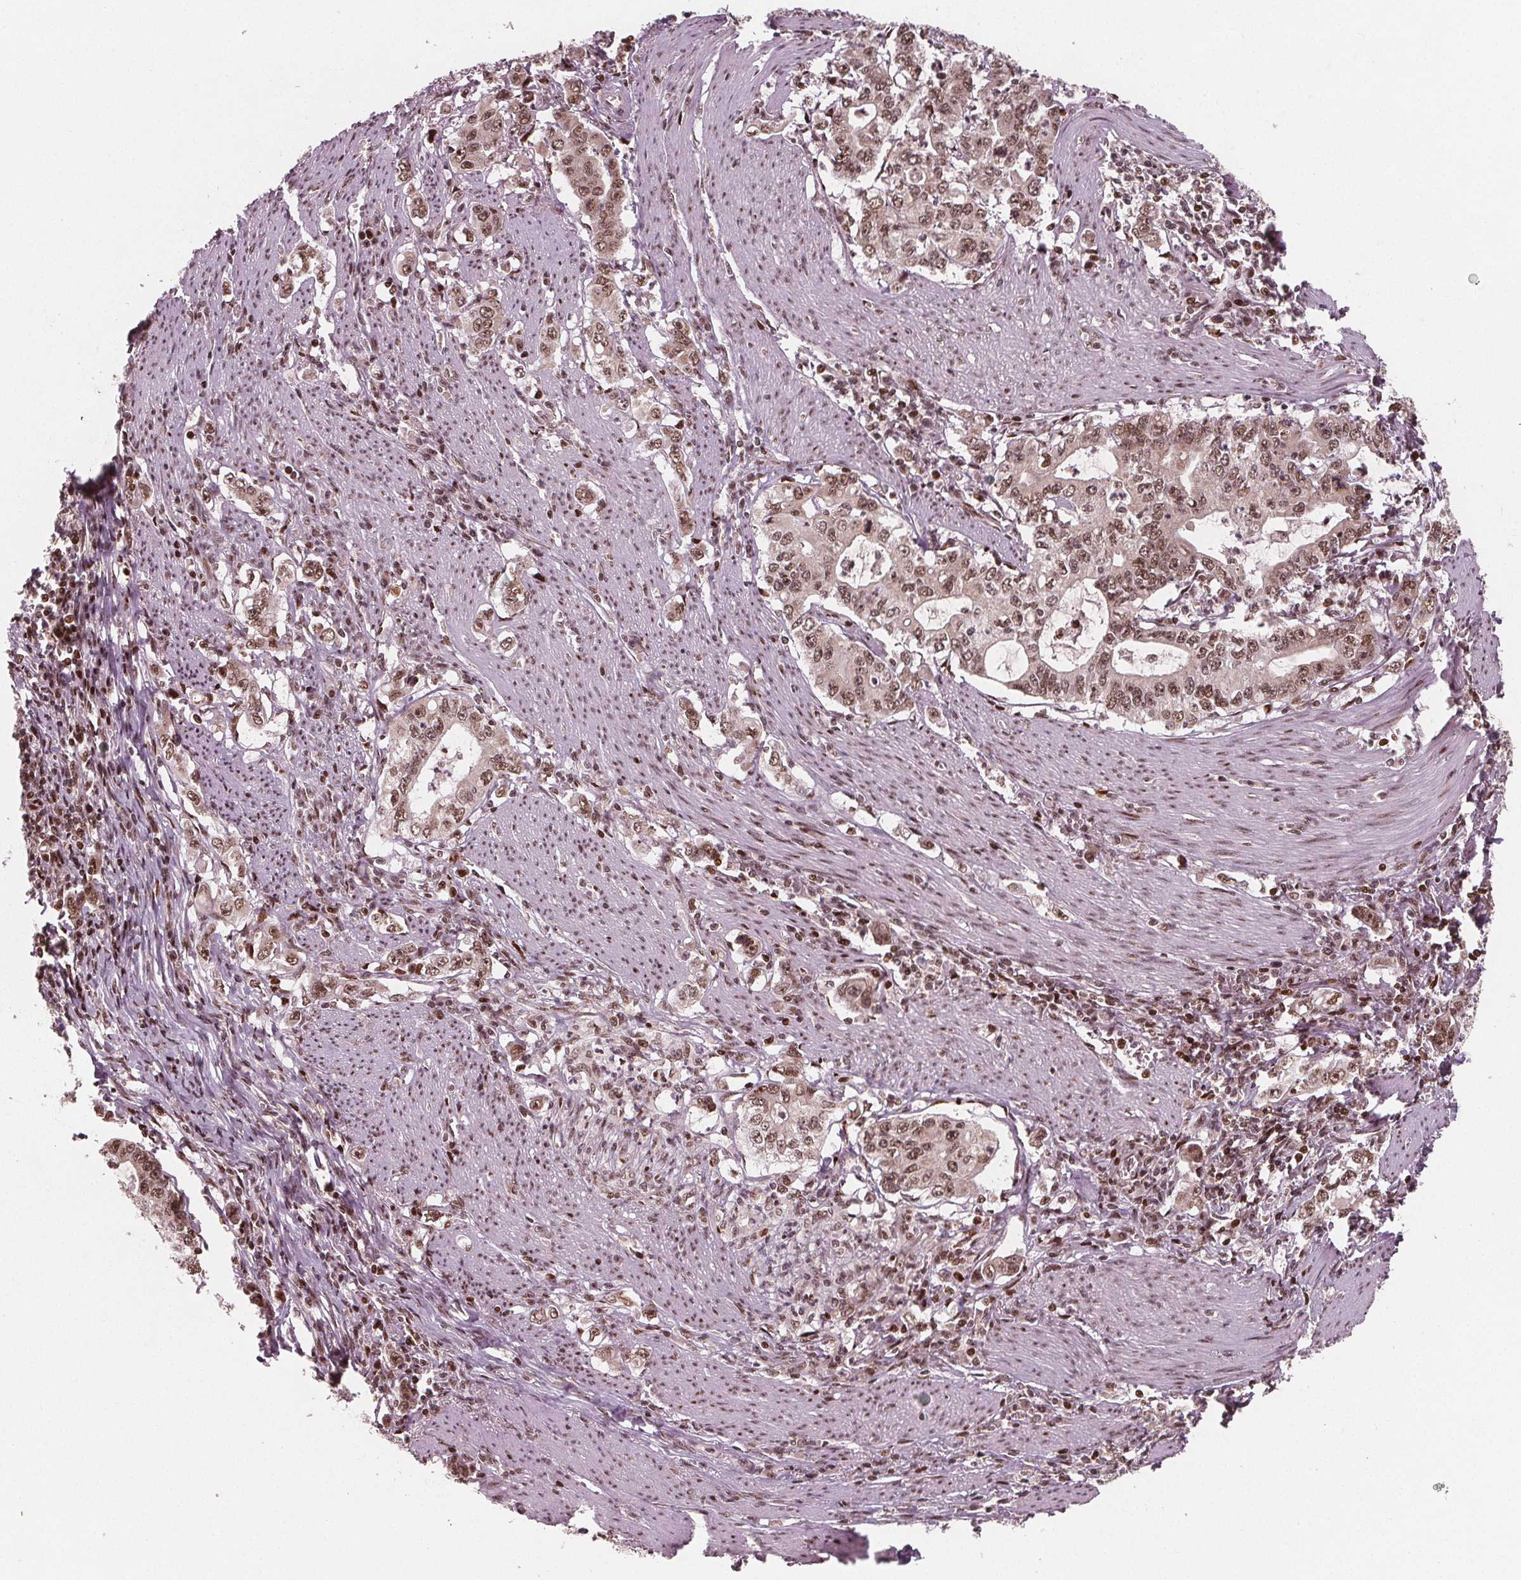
{"staining": {"intensity": "moderate", "quantity": ">75%", "location": "nuclear"}, "tissue": "stomach cancer", "cell_type": "Tumor cells", "image_type": "cancer", "snomed": [{"axis": "morphology", "description": "Adenocarcinoma, NOS"}, {"axis": "topography", "description": "Stomach, lower"}], "caption": "Immunohistochemical staining of human adenocarcinoma (stomach) displays medium levels of moderate nuclear staining in approximately >75% of tumor cells.", "gene": "SNRNP35", "patient": {"sex": "female", "age": 72}}